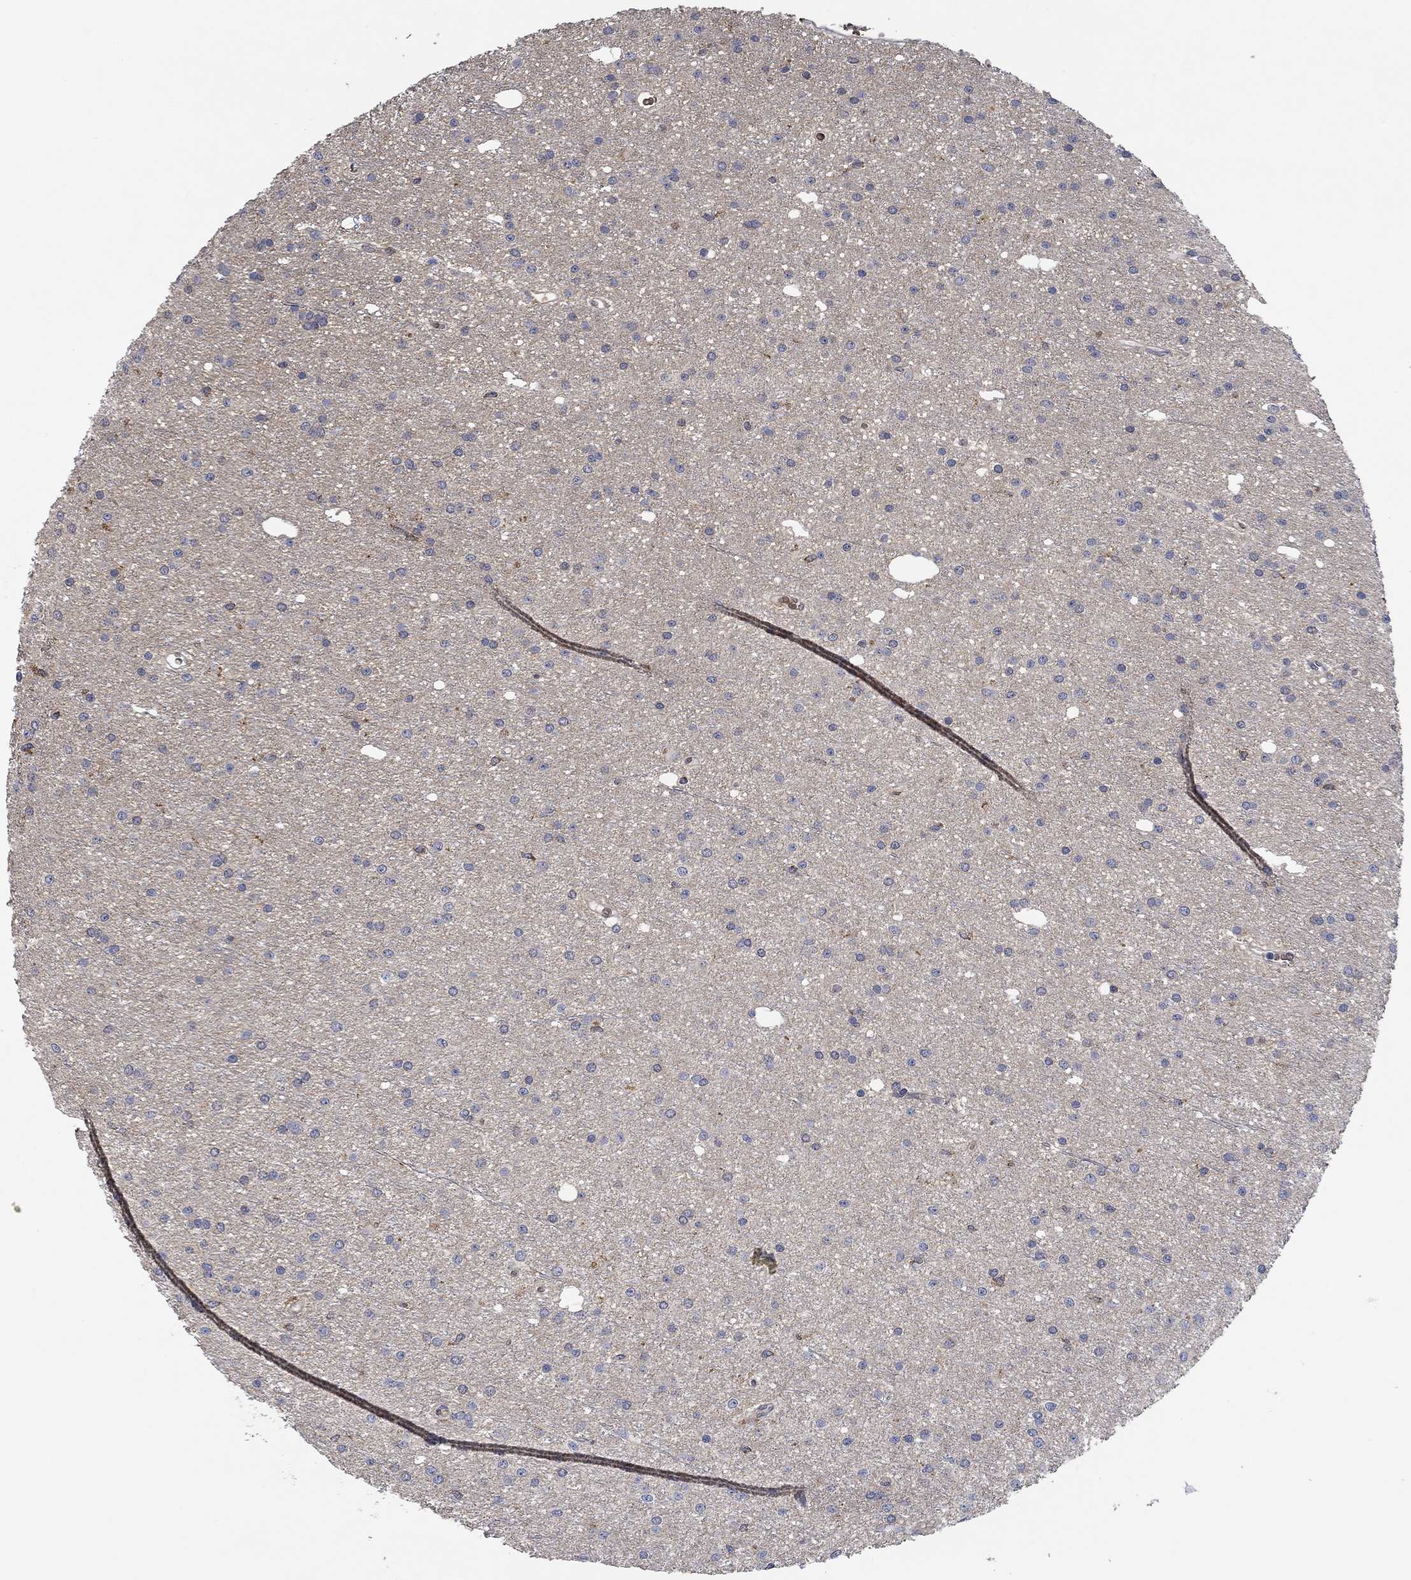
{"staining": {"intensity": "negative", "quantity": "none", "location": "none"}, "tissue": "glioma", "cell_type": "Tumor cells", "image_type": "cancer", "snomed": [{"axis": "morphology", "description": "Glioma, malignant, Low grade"}, {"axis": "topography", "description": "Brain"}], "caption": "Image shows no protein staining in tumor cells of glioma tissue.", "gene": "MPP1", "patient": {"sex": "male", "age": 27}}